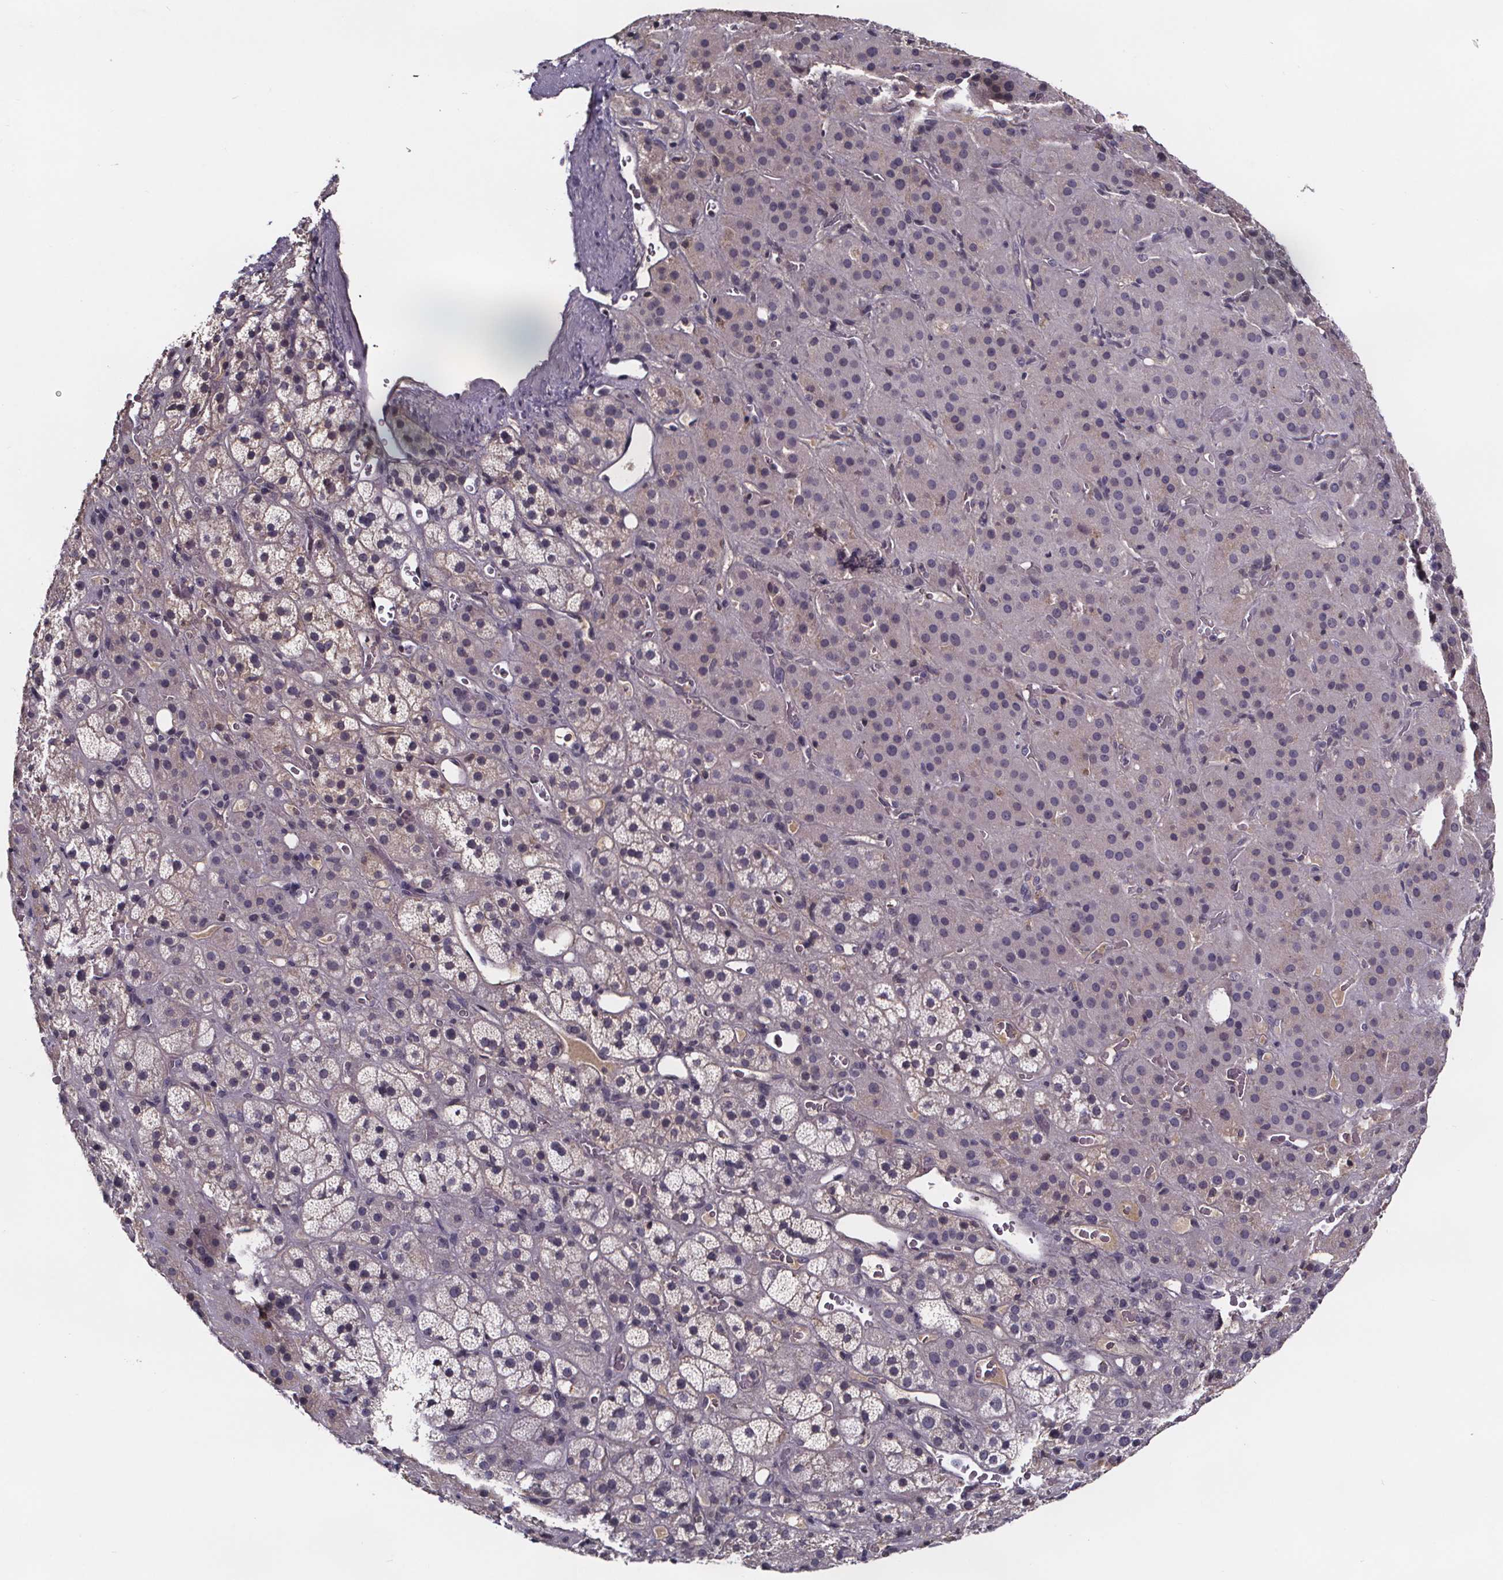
{"staining": {"intensity": "negative", "quantity": "none", "location": "none"}, "tissue": "adrenal gland", "cell_type": "Glandular cells", "image_type": "normal", "snomed": [{"axis": "morphology", "description": "Normal tissue, NOS"}, {"axis": "topography", "description": "Adrenal gland"}], "caption": "There is no significant staining in glandular cells of adrenal gland. (Immunohistochemistry, brightfield microscopy, high magnification).", "gene": "NPHP4", "patient": {"sex": "male", "age": 57}}